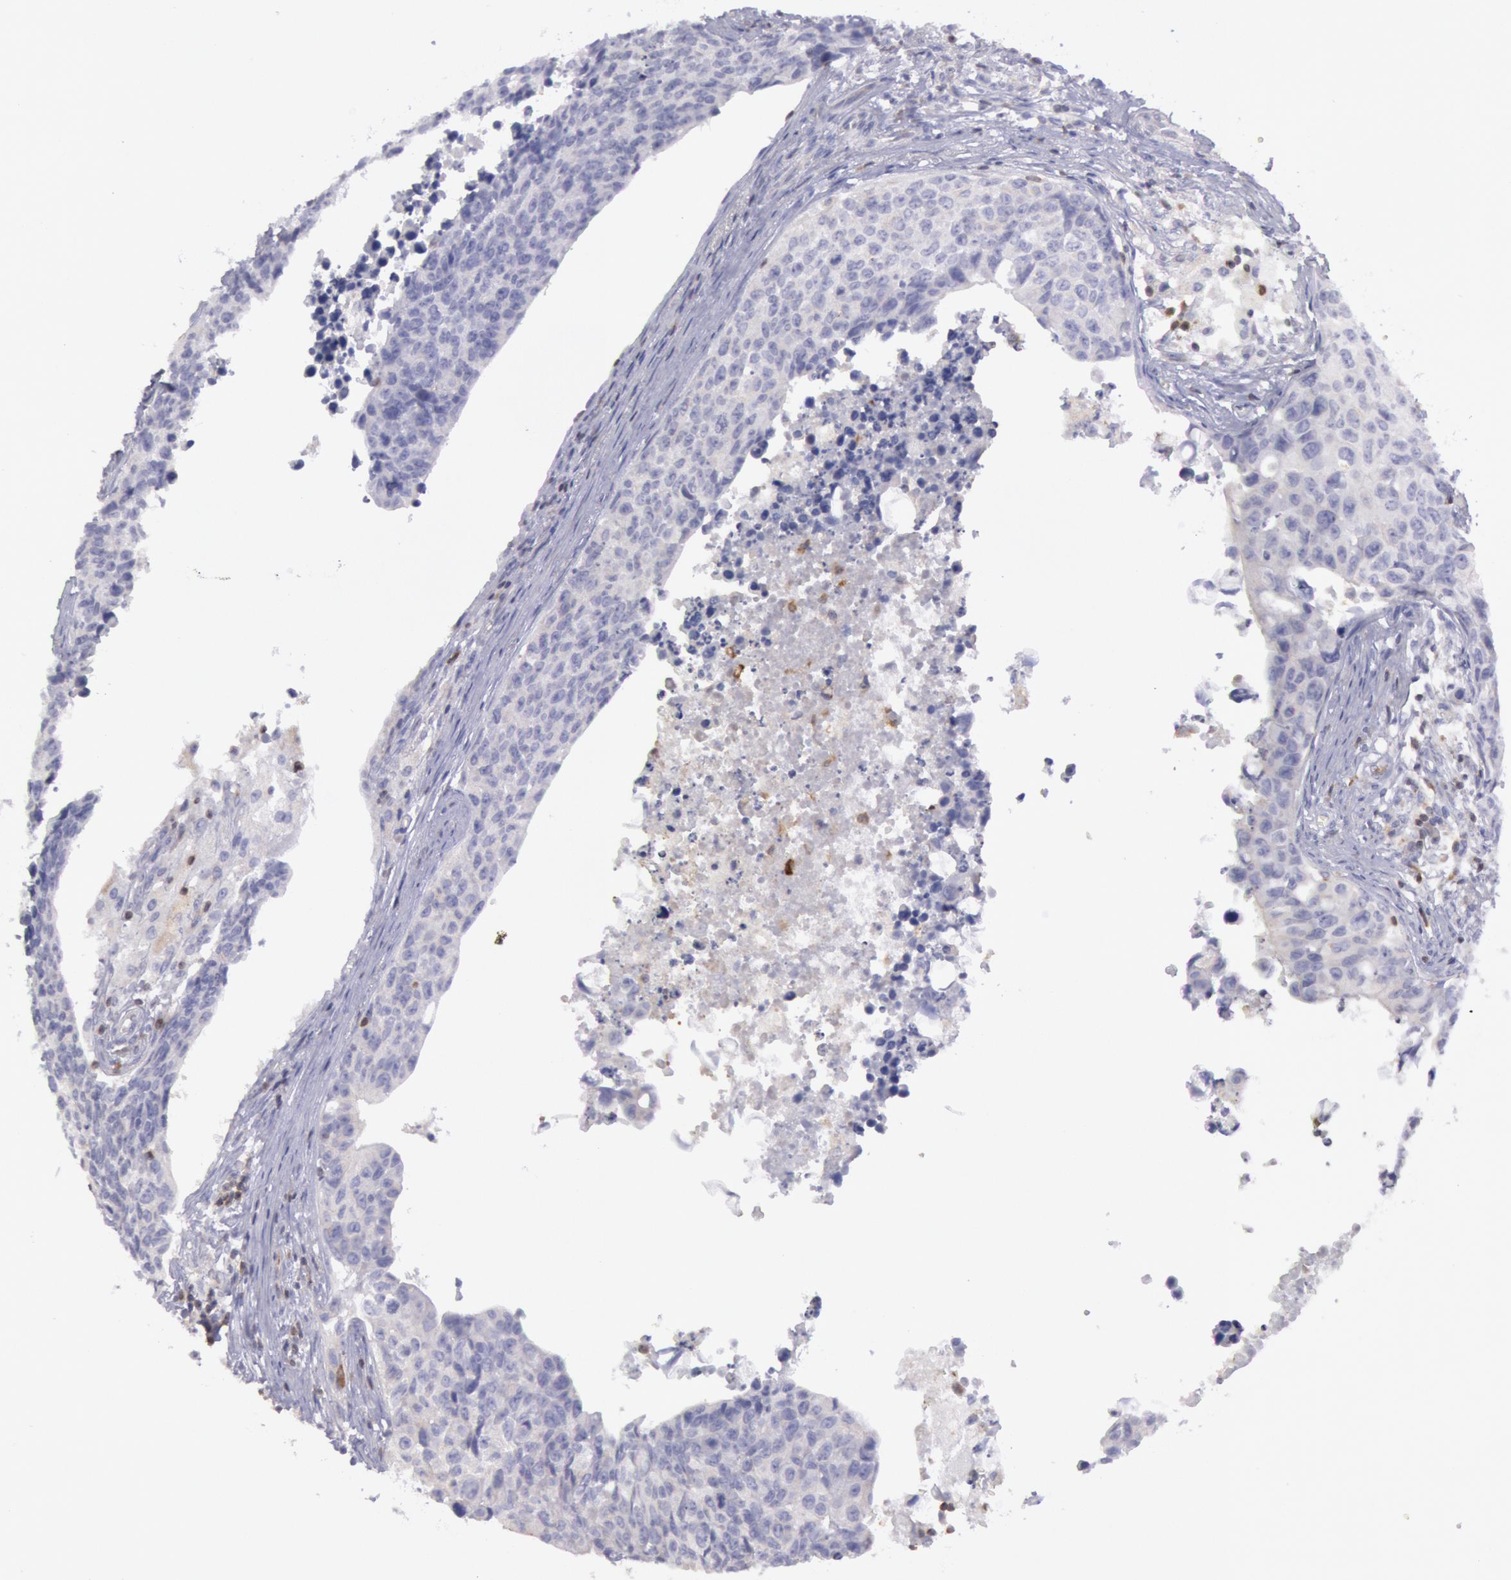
{"staining": {"intensity": "negative", "quantity": "none", "location": "none"}, "tissue": "urothelial cancer", "cell_type": "Tumor cells", "image_type": "cancer", "snomed": [{"axis": "morphology", "description": "Urothelial carcinoma, High grade"}, {"axis": "topography", "description": "Urinary bladder"}], "caption": "The IHC histopathology image has no significant positivity in tumor cells of urothelial cancer tissue.", "gene": "RAB27A", "patient": {"sex": "male", "age": 81}}